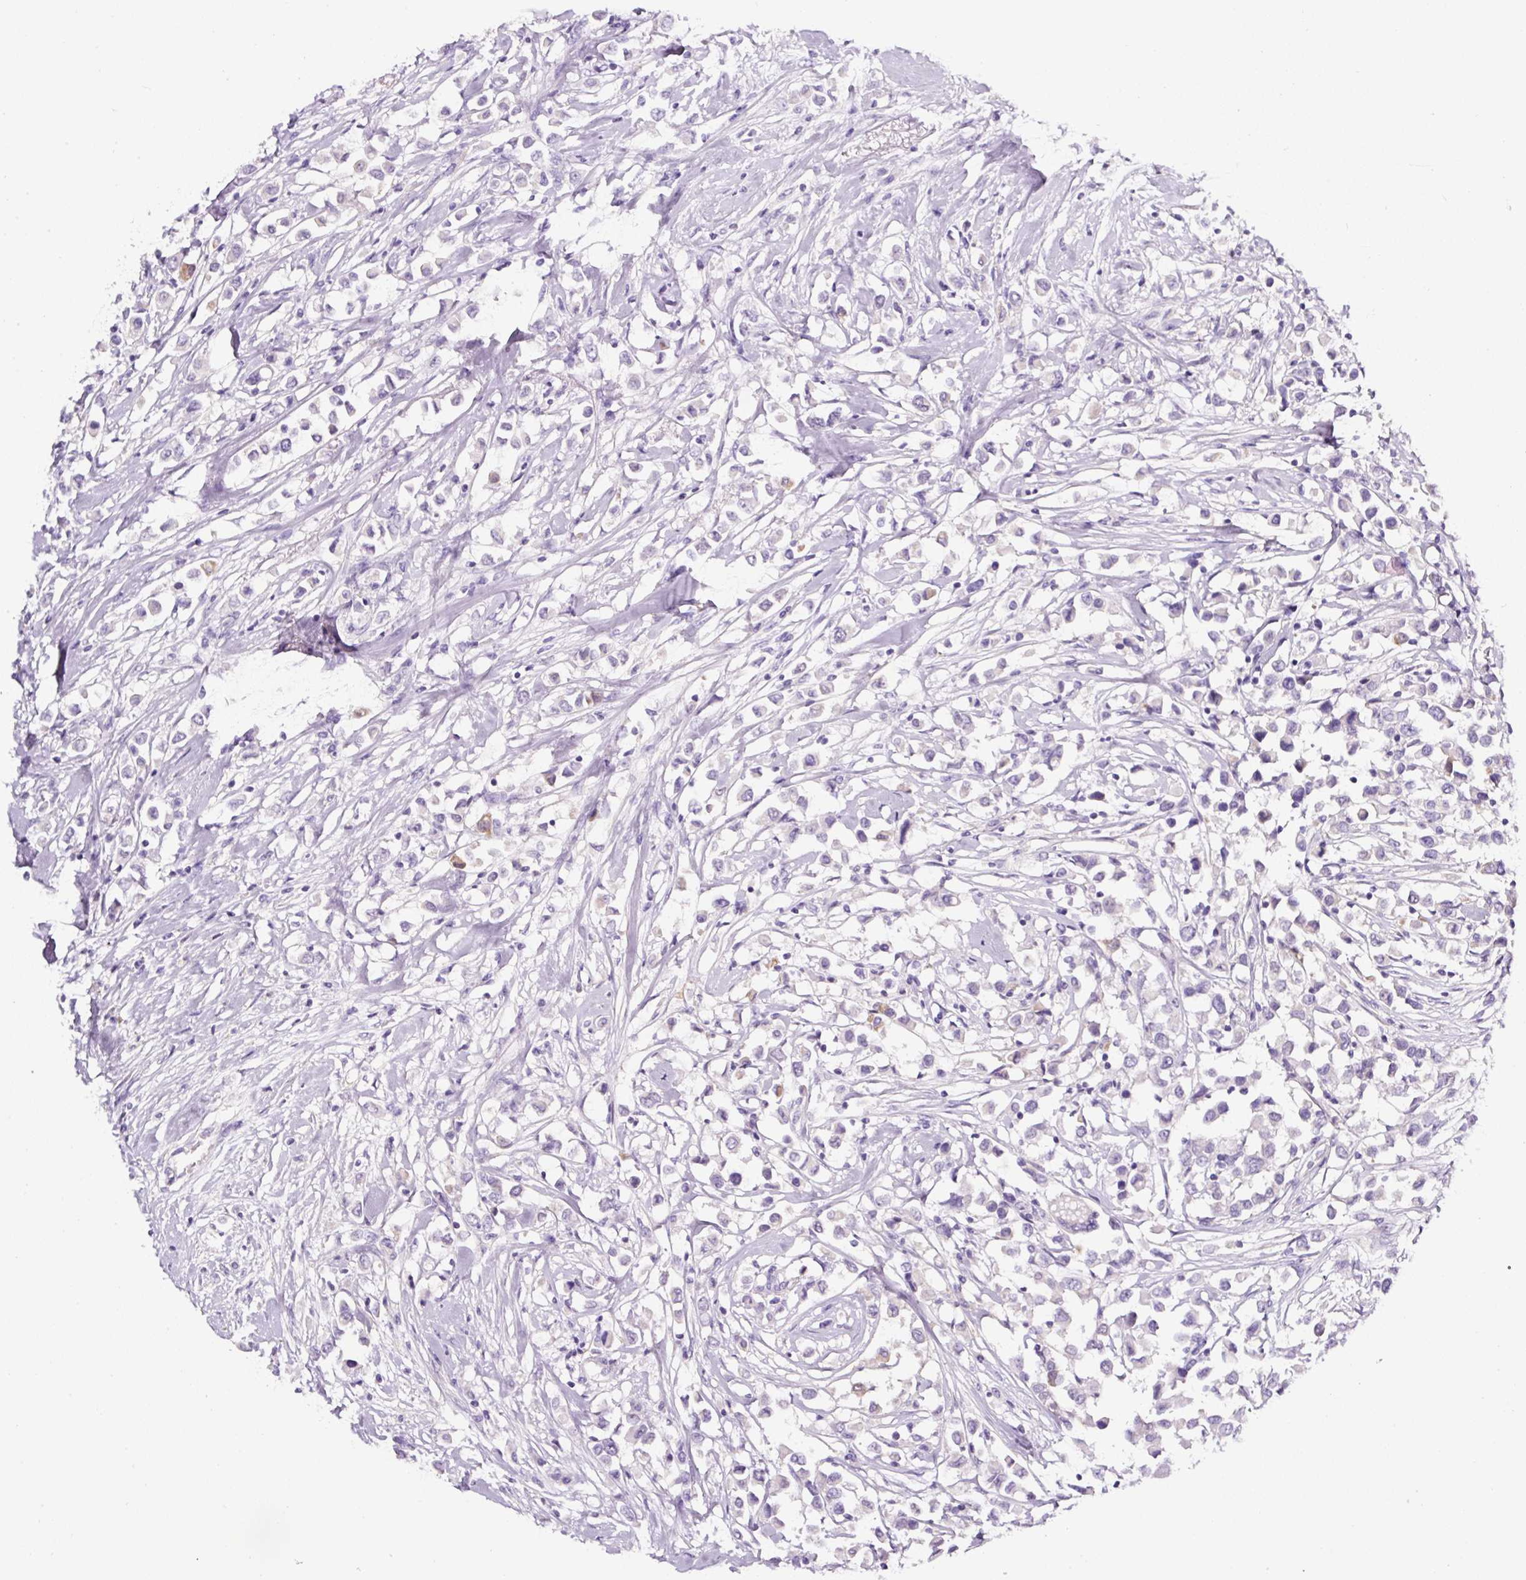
{"staining": {"intensity": "negative", "quantity": "none", "location": "none"}, "tissue": "breast cancer", "cell_type": "Tumor cells", "image_type": "cancer", "snomed": [{"axis": "morphology", "description": "Duct carcinoma"}, {"axis": "topography", "description": "Breast"}], "caption": "Tumor cells are negative for protein expression in human breast intraductal carcinoma.", "gene": "OR14A2", "patient": {"sex": "female", "age": 61}}